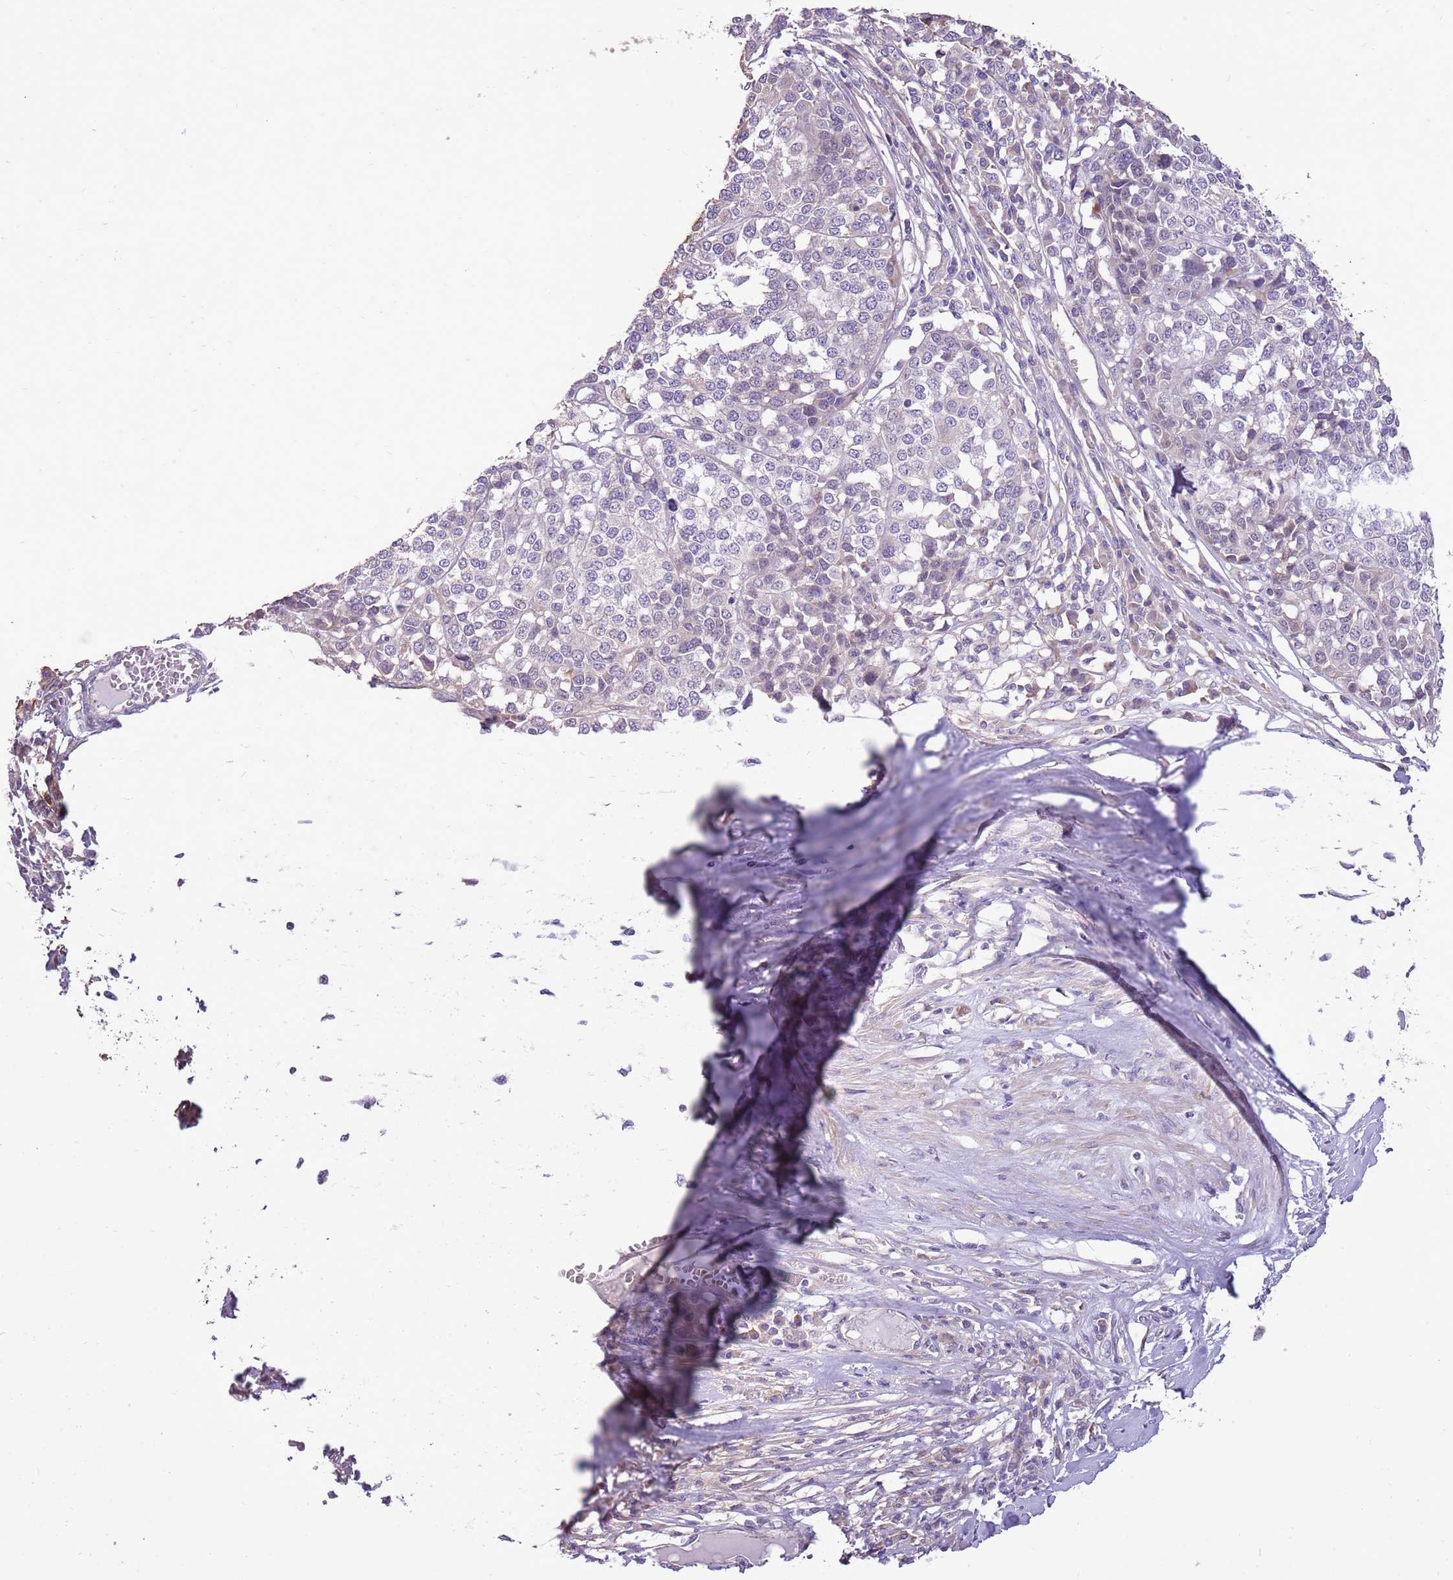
{"staining": {"intensity": "negative", "quantity": "none", "location": "none"}, "tissue": "melanoma", "cell_type": "Tumor cells", "image_type": "cancer", "snomed": [{"axis": "morphology", "description": "Malignant melanoma, Metastatic site"}, {"axis": "topography", "description": "Lymph node"}], "caption": "This image is of melanoma stained with IHC to label a protein in brown with the nuclei are counter-stained blue. There is no staining in tumor cells.", "gene": "WASHC4", "patient": {"sex": "male", "age": 44}}